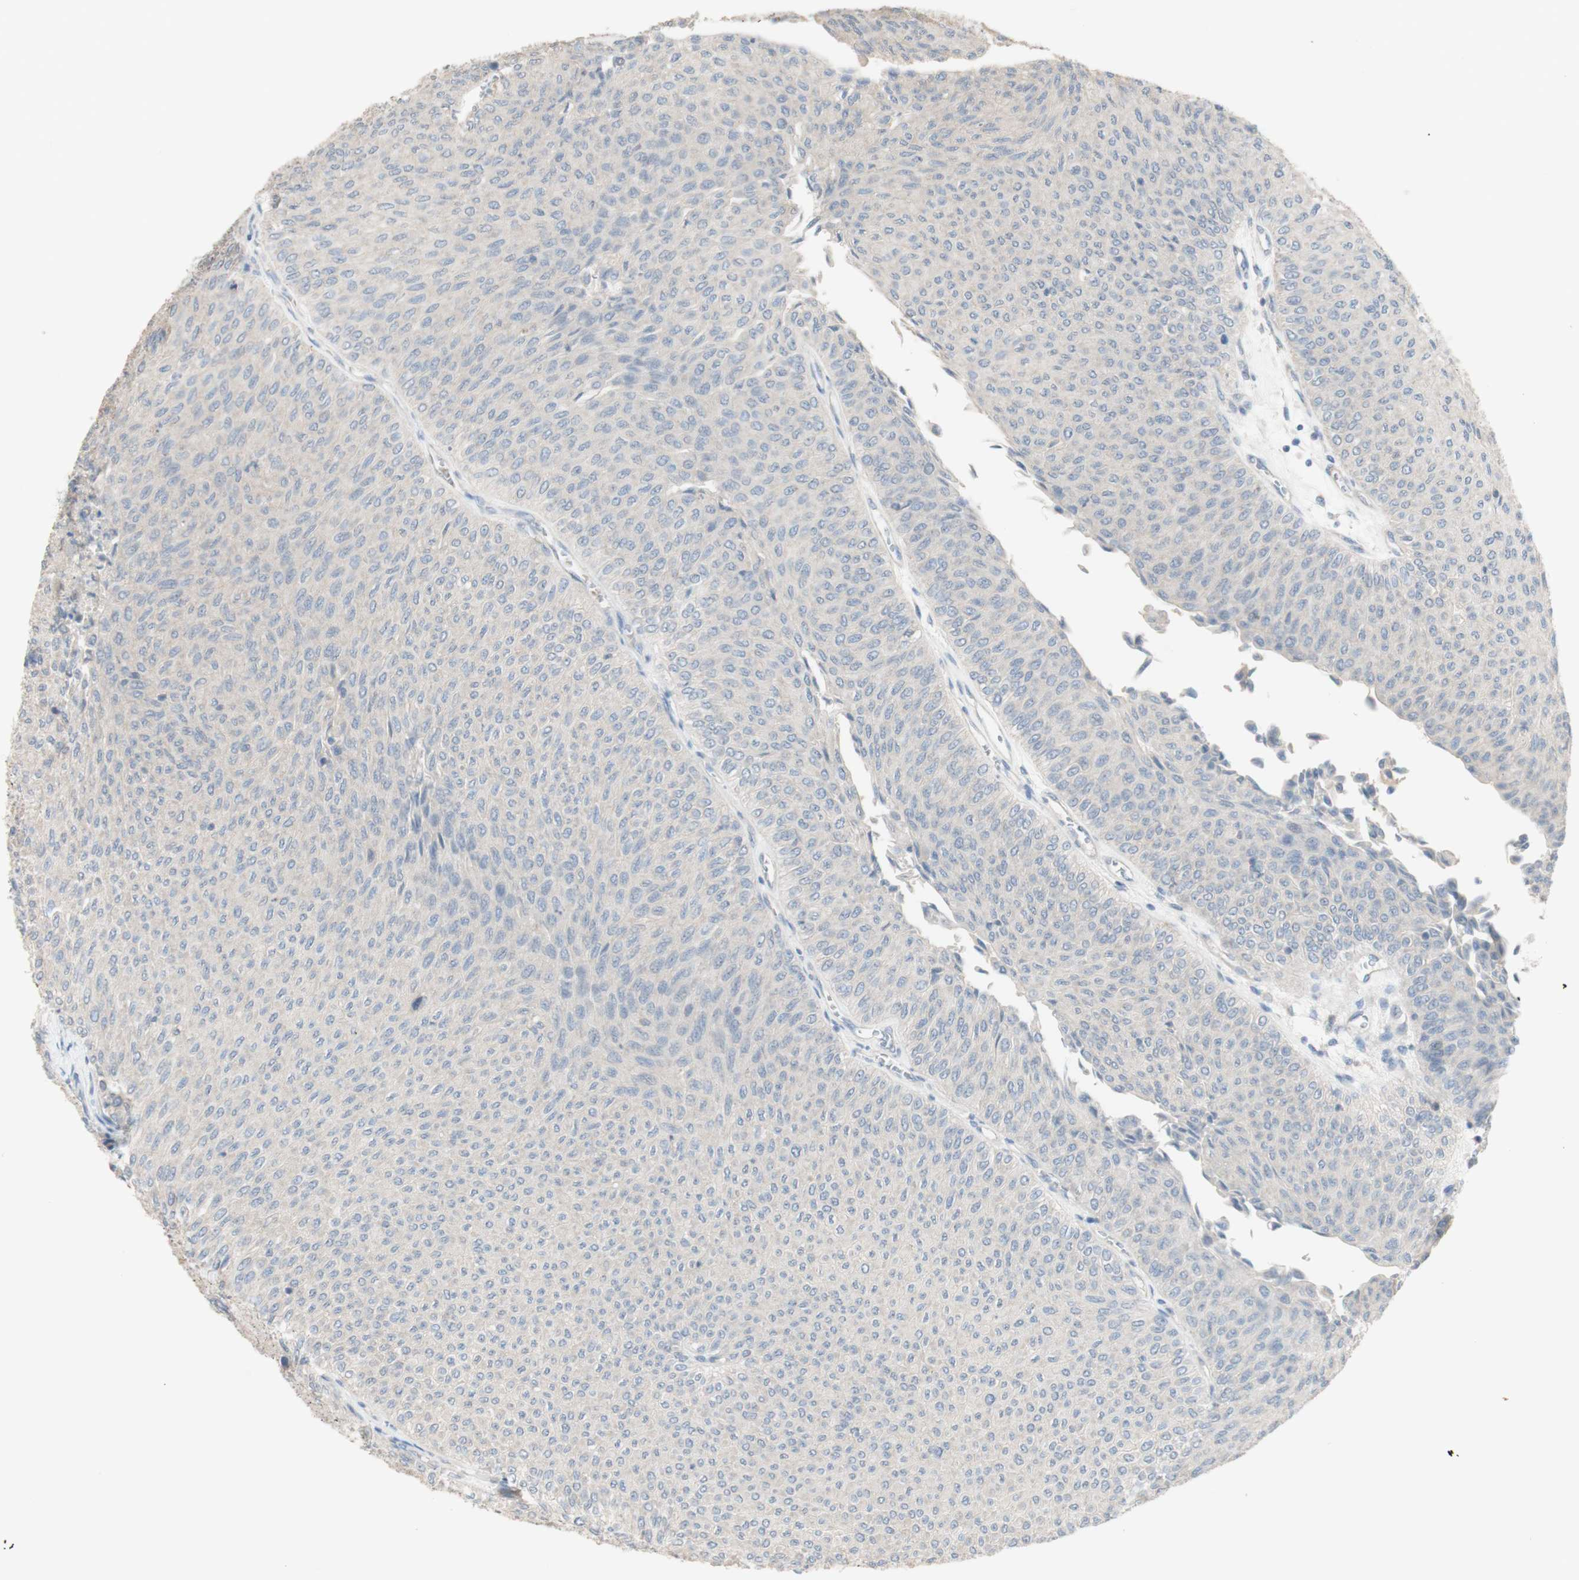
{"staining": {"intensity": "negative", "quantity": "none", "location": "none"}, "tissue": "urothelial cancer", "cell_type": "Tumor cells", "image_type": "cancer", "snomed": [{"axis": "morphology", "description": "Urothelial carcinoma, Low grade"}, {"axis": "topography", "description": "Urinary bladder"}], "caption": "Micrograph shows no significant protein staining in tumor cells of urothelial carcinoma (low-grade). (DAB IHC, high magnification).", "gene": "MANEA", "patient": {"sex": "male", "age": 78}}